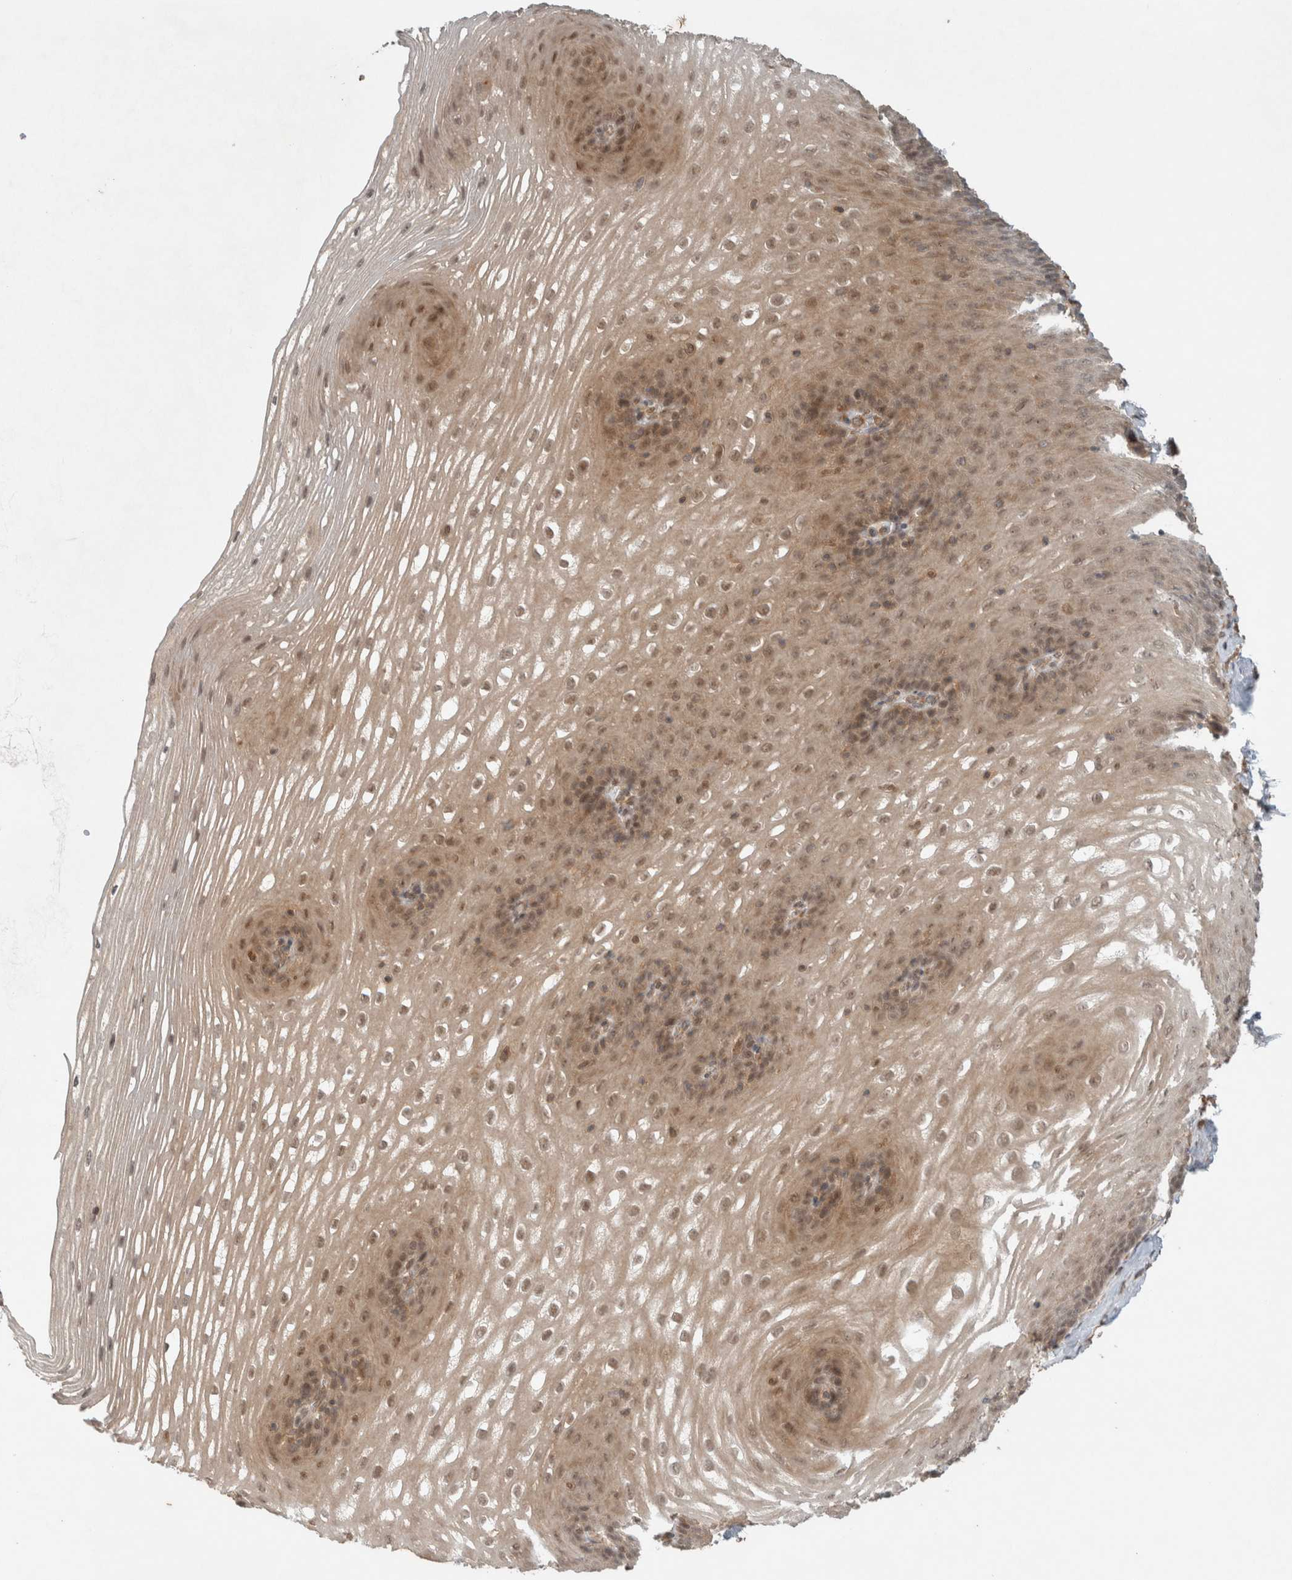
{"staining": {"intensity": "moderate", "quantity": ">75%", "location": "cytoplasmic/membranous,nuclear"}, "tissue": "esophagus", "cell_type": "Squamous epithelial cells", "image_type": "normal", "snomed": [{"axis": "morphology", "description": "Normal tissue, NOS"}, {"axis": "topography", "description": "Esophagus"}], "caption": "High-power microscopy captured an IHC histopathology image of normal esophagus, revealing moderate cytoplasmic/membranous,nuclear positivity in about >75% of squamous epithelial cells. (IHC, brightfield microscopy, high magnification).", "gene": "CAAP1", "patient": {"sex": "female", "age": 66}}